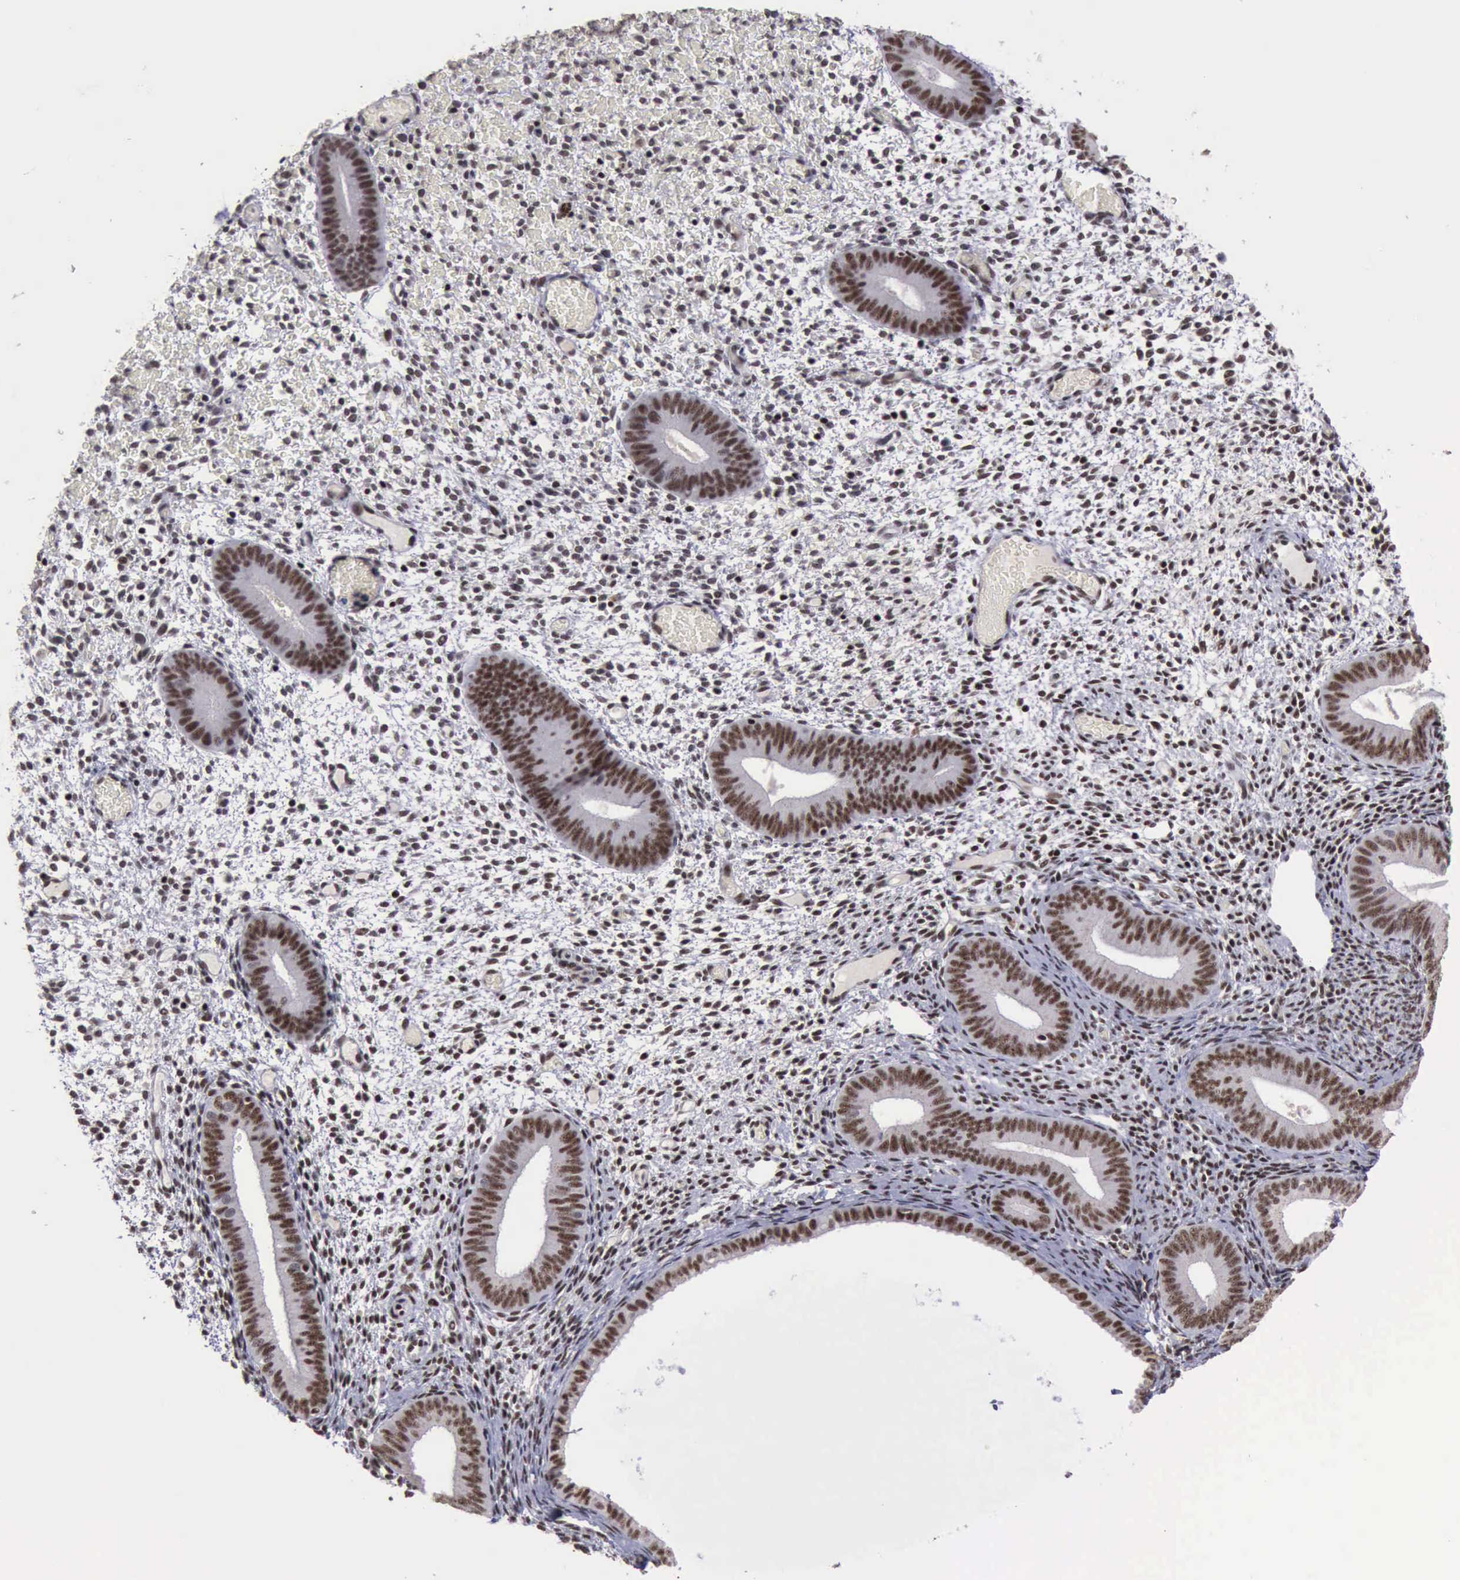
{"staining": {"intensity": "moderate", "quantity": "25%-75%", "location": "nuclear"}, "tissue": "endometrium", "cell_type": "Cells in endometrial stroma", "image_type": "normal", "snomed": [{"axis": "morphology", "description": "Normal tissue, NOS"}, {"axis": "topography", "description": "Endometrium"}], "caption": "Brown immunohistochemical staining in benign endometrium exhibits moderate nuclear positivity in approximately 25%-75% of cells in endometrial stroma.", "gene": "YY1", "patient": {"sex": "female", "age": 42}}